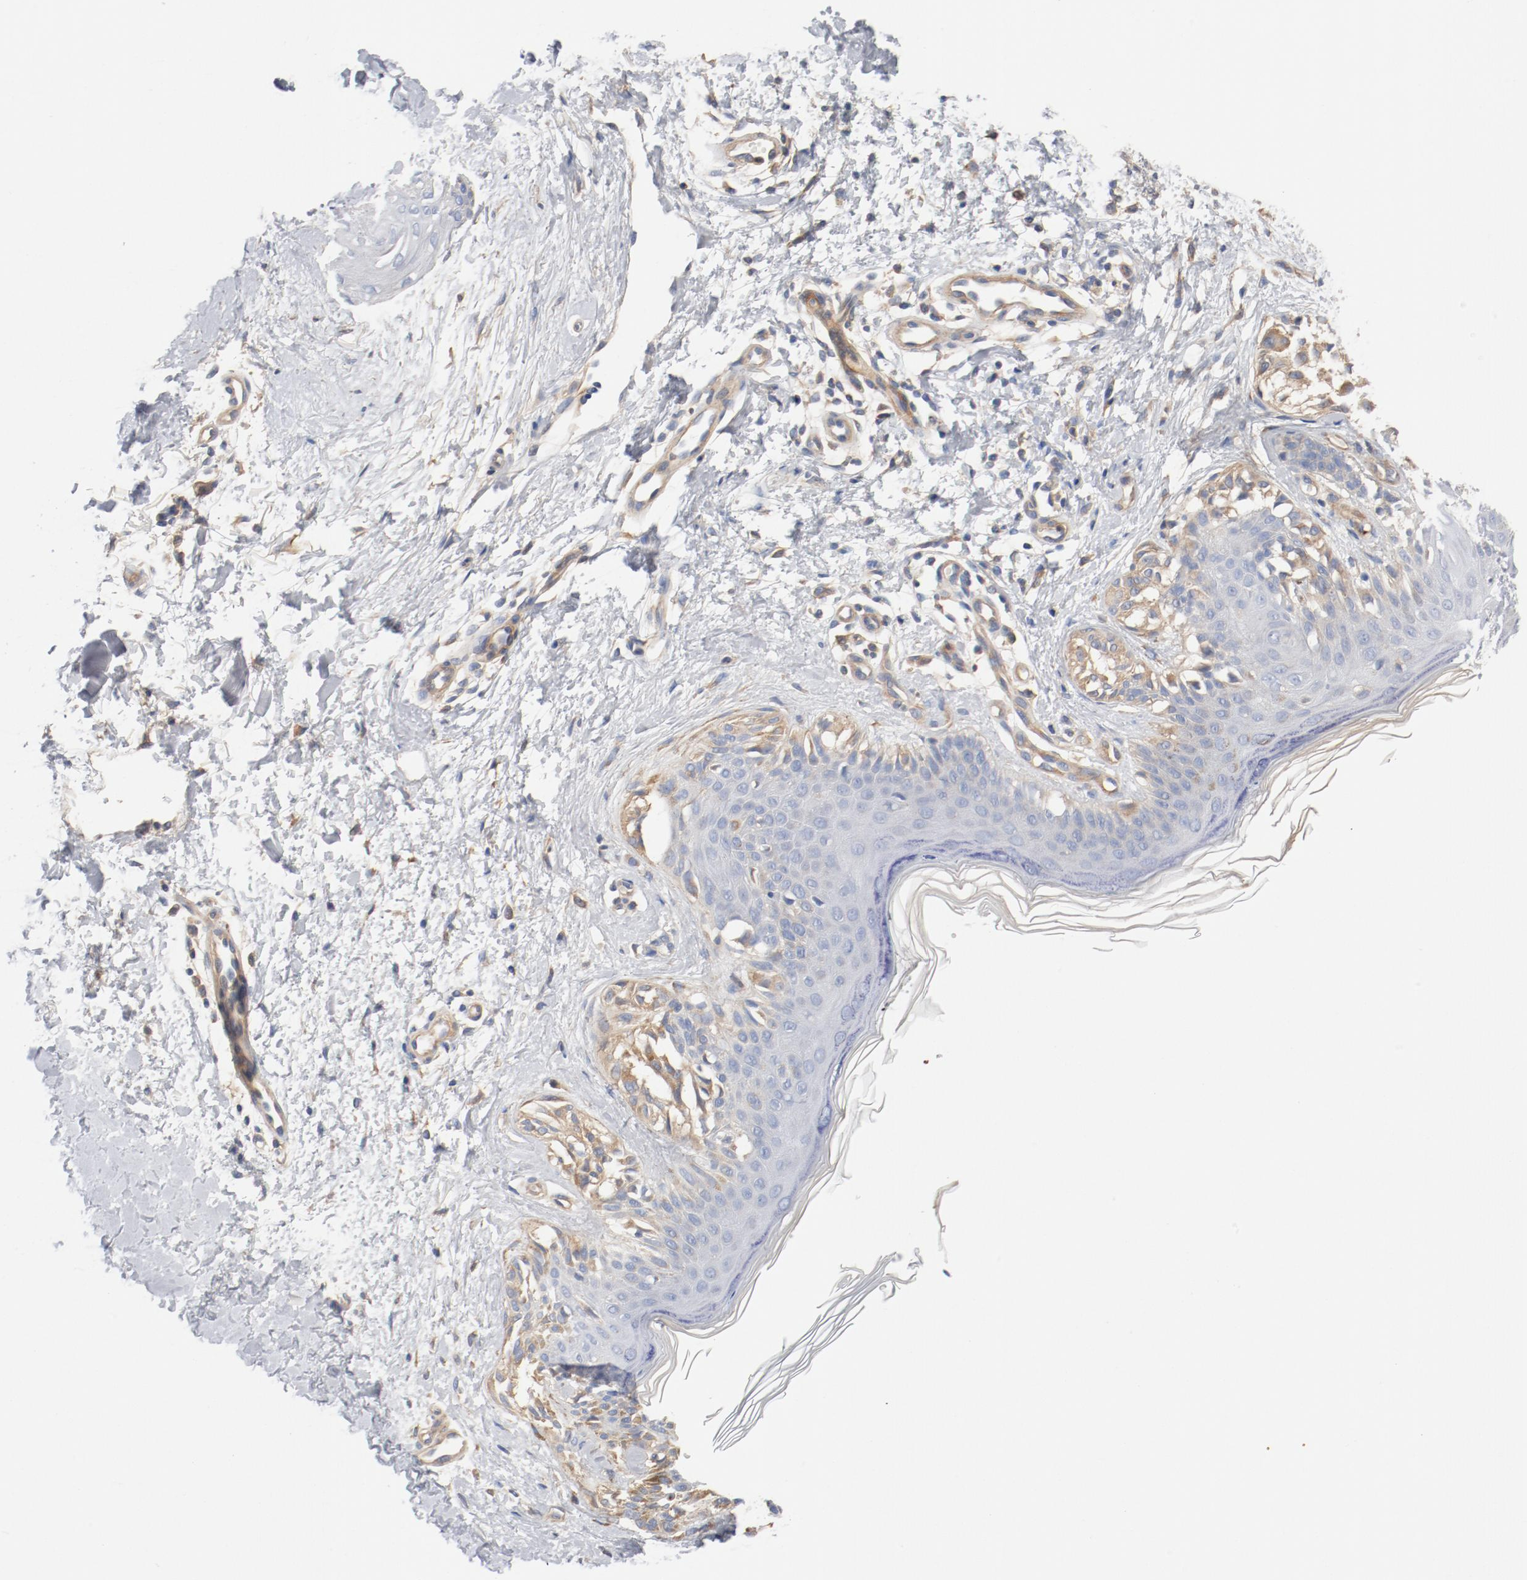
{"staining": {"intensity": "moderate", "quantity": "25%-75%", "location": "cytoplasmic/membranous"}, "tissue": "melanoma", "cell_type": "Tumor cells", "image_type": "cancer", "snomed": [{"axis": "morphology", "description": "Normal tissue, NOS"}, {"axis": "morphology", "description": "Malignant melanoma, NOS"}, {"axis": "topography", "description": "Skin"}], "caption": "Melanoma stained for a protein (brown) reveals moderate cytoplasmic/membranous positive staining in about 25%-75% of tumor cells.", "gene": "ILK", "patient": {"sex": "male", "age": 83}}